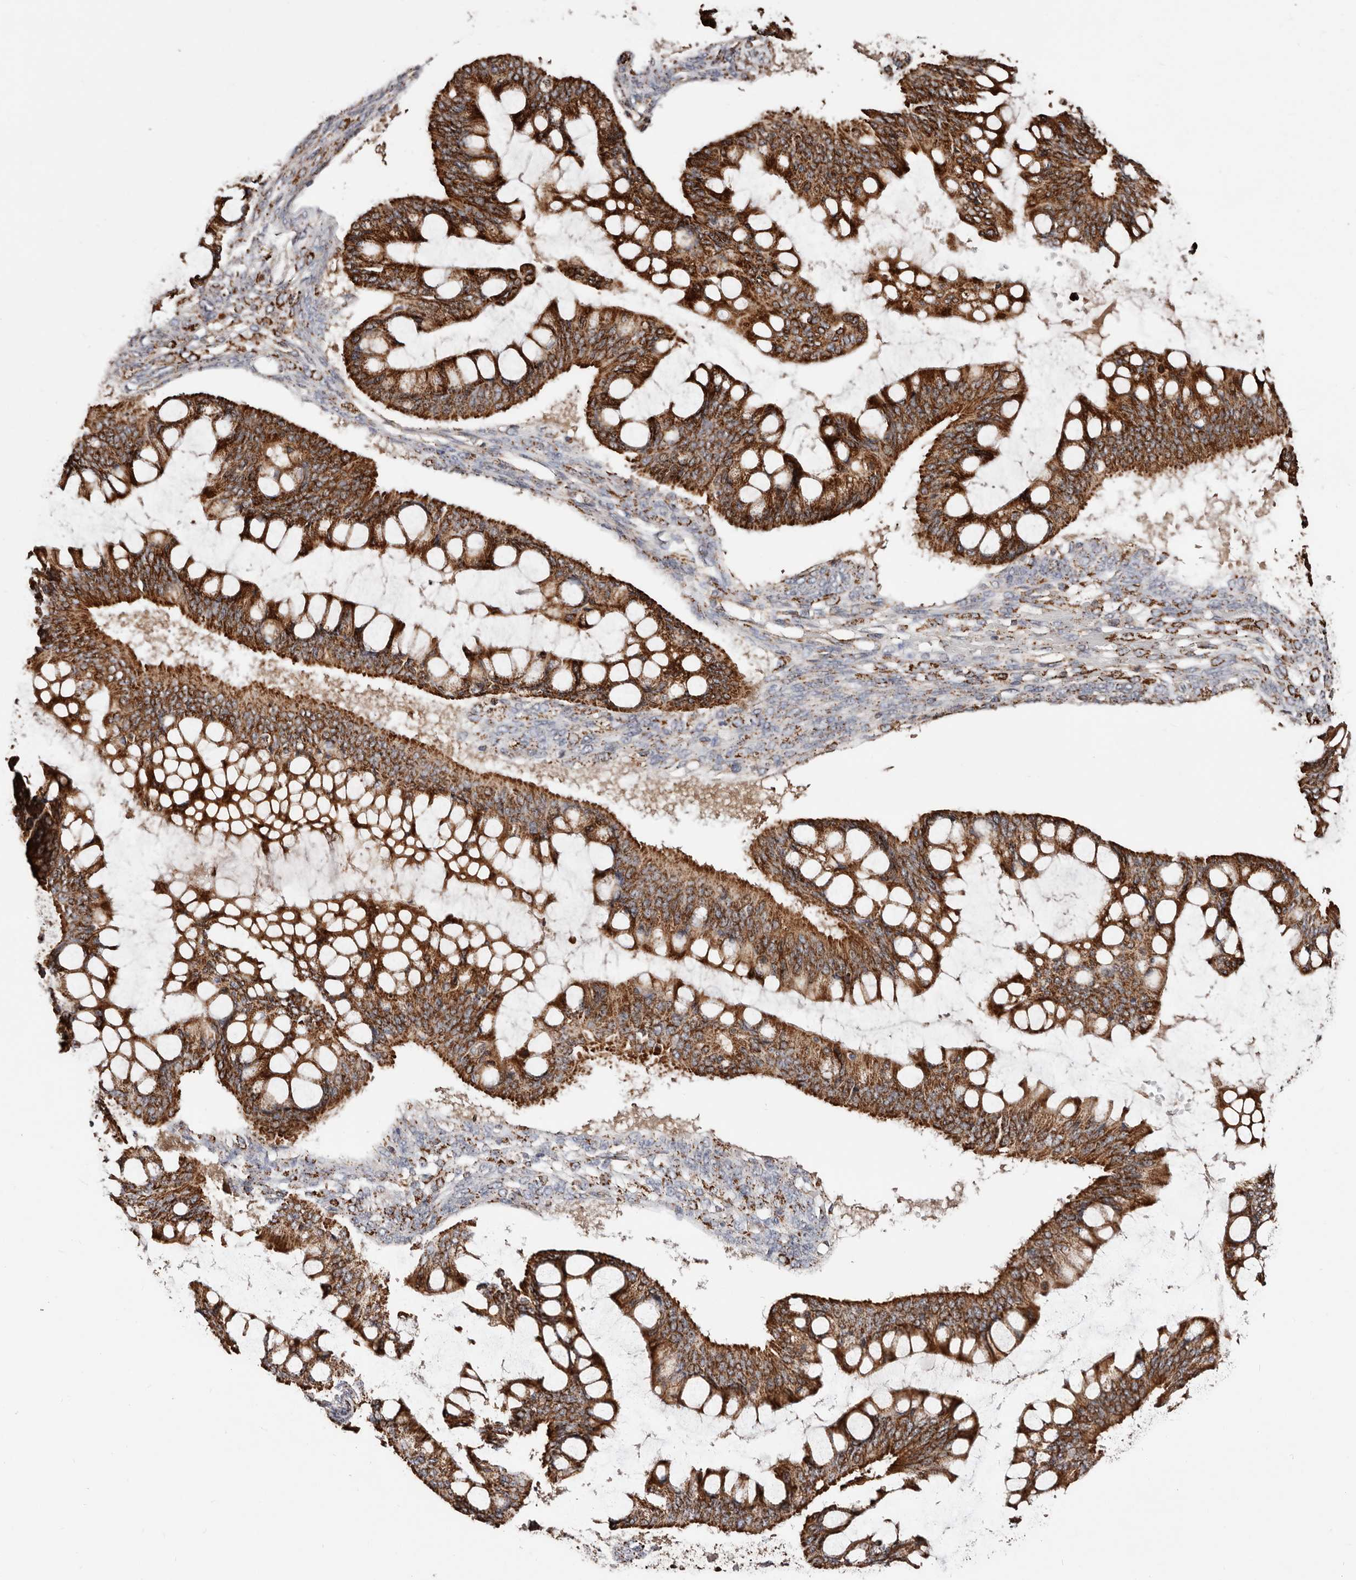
{"staining": {"intensity": "strong", "quantity": ">75%", "location": "cytoplasmic/membranous"}, "tissue": "ovarian cancer", "cell_type": "Tumor cells", "image_type": "cancer", "snomed": [{"axis": "morphology", "description": "Cystadenocarcinoma, mucinous, NOS"}, {"axis": "topography", "description": "Ovary"}], "caption": "There is high levels of strong cytoplasmic/membranous expression in tumor cells of mucinous cystadenocarcinoma (ovarian), as demonstrated by immunohistochemical staining (brown color).", "gene": "PRKACB", "patient": {"sex": "female", "age": 73}}